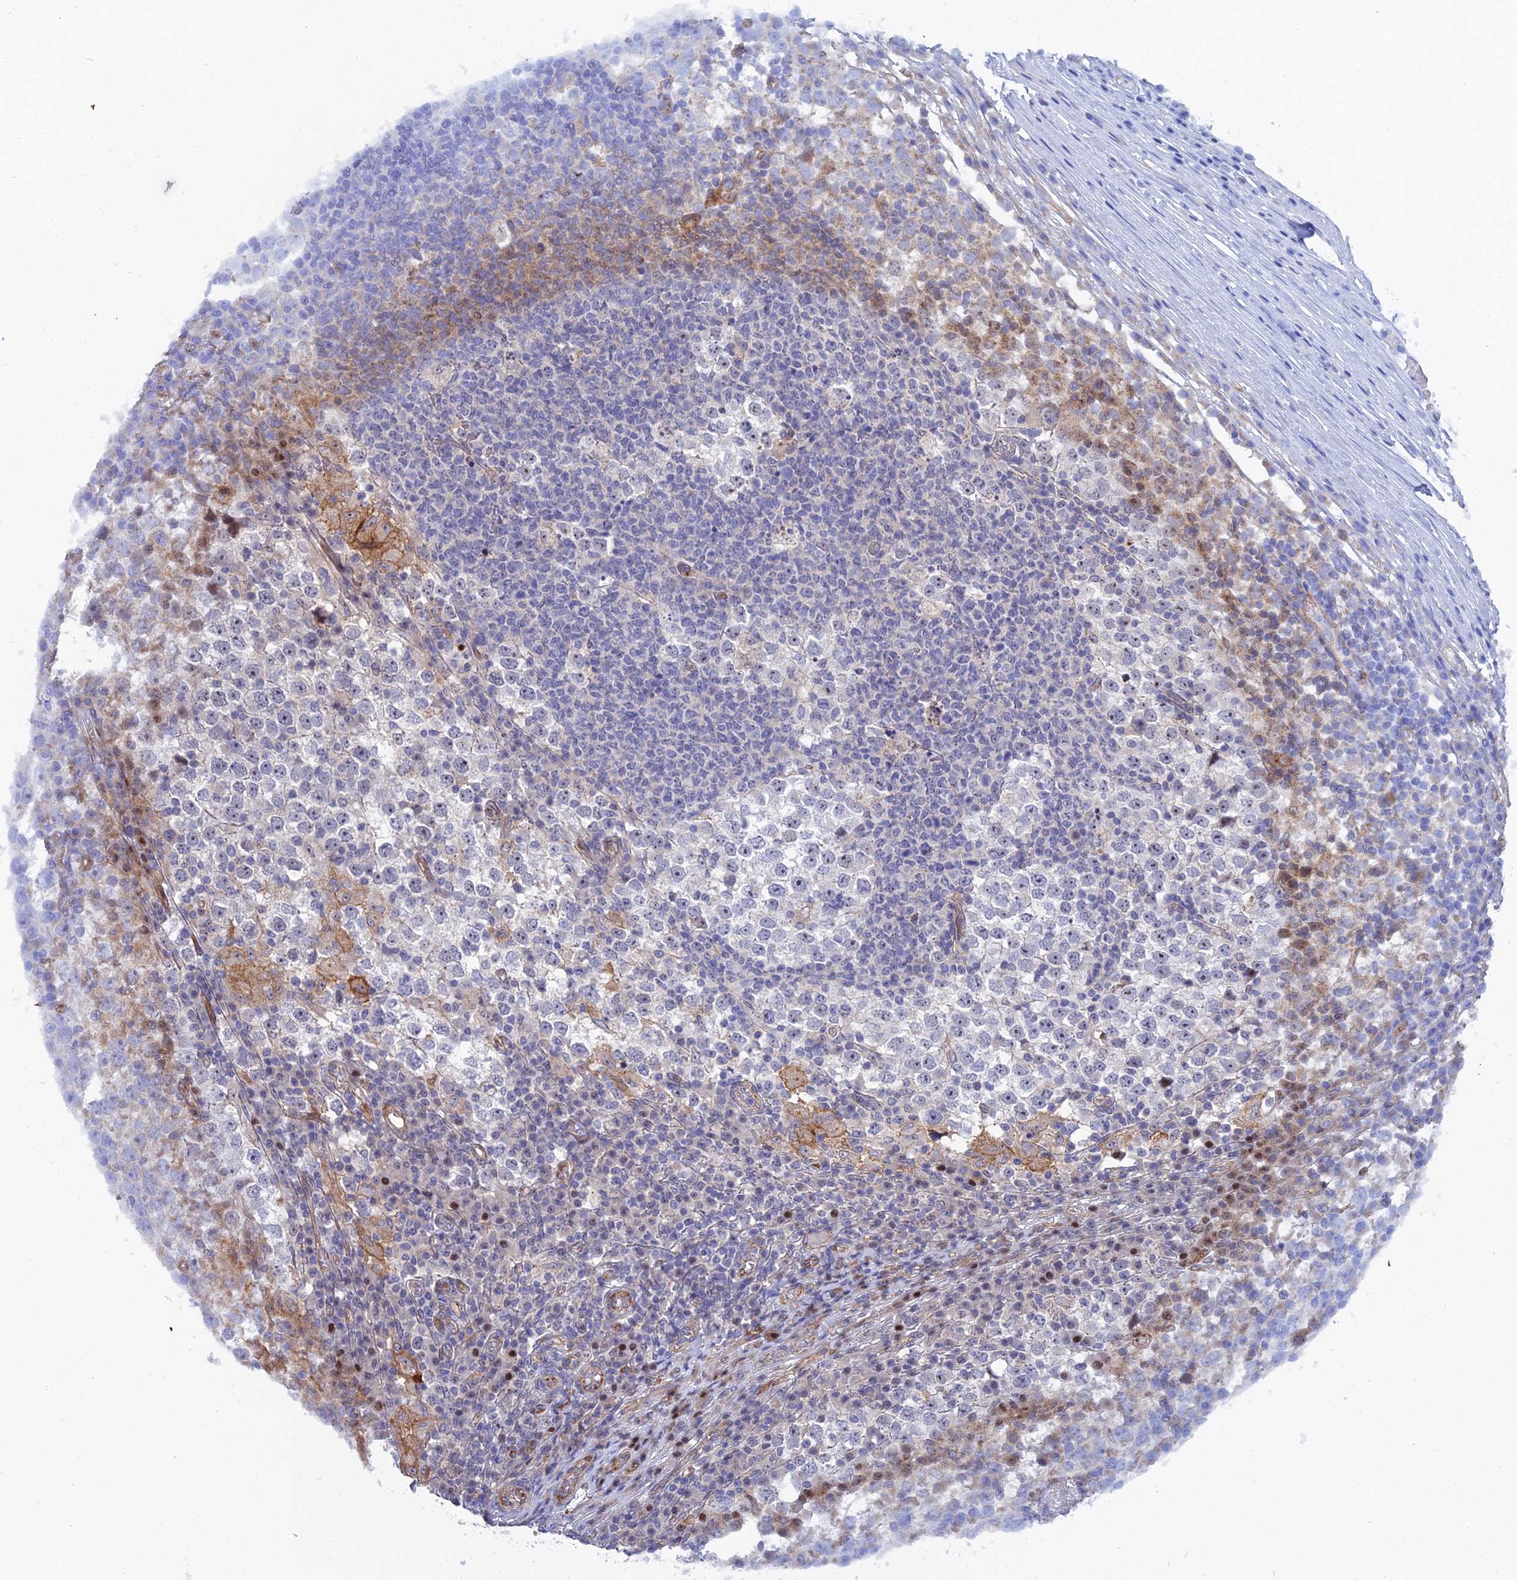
{"staining": {"intensity": "moderate", "quantity": "<25%", "location": "cytoplasmic/membranous"}, "tissue": "testis cancer", "cell_type": "Tumor cells", "image_type": "cancer", "snomed": [{"axis": "morphology", "description": "Seminoma, NOS"}, {"axis": "topography", "description": "Testis"}], "caption": "Immunohistochemical staining of human seminoma (testis) demonstrates low levels of moderate cytoplasmic/membranous staining in about <25% of tumor cells. The staining was performed using DAB, with brown indicating positive protein expression. Nuclei are stained blue with hematoxylin.", "gene": "TRIM43B", "patient": {"sex": "male", "age": 65}}